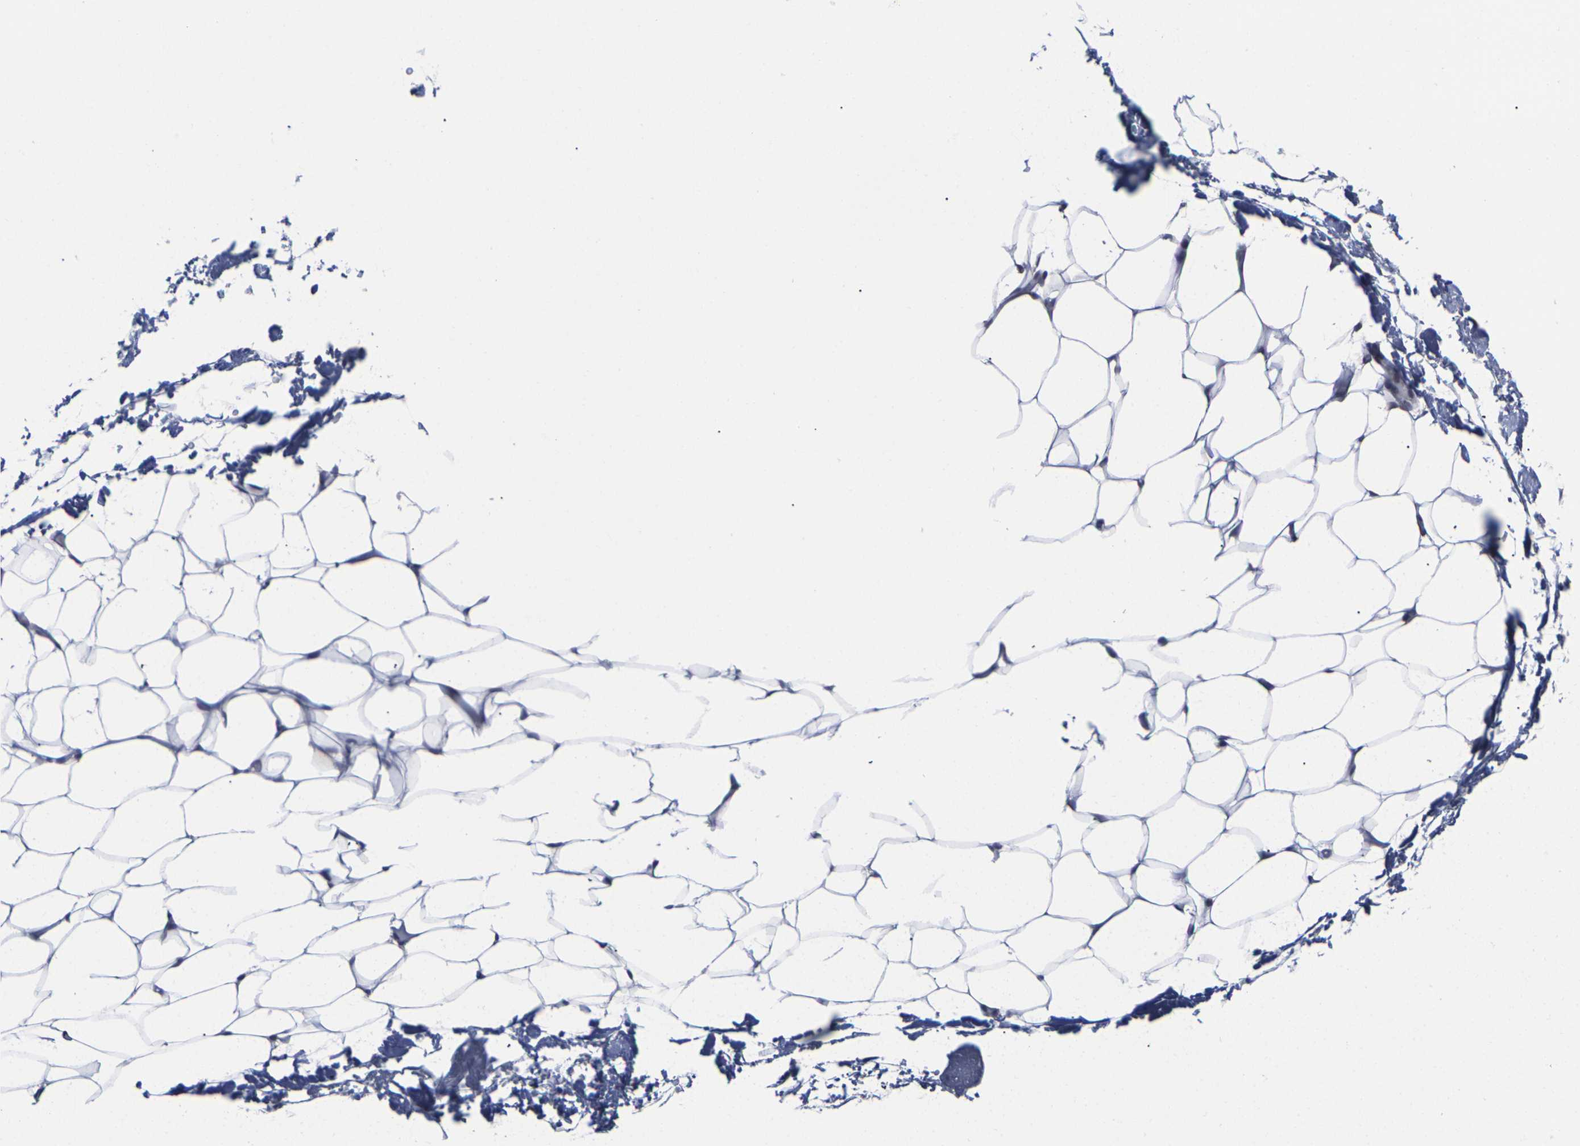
{"staining": {"intensity": "negative", "quantity": "none", "location": "none"}, "tissue": "adipose tissue", "cell_type": "Adipocytes", "image_type": "normal", "snomed": [{"axis": "morphology", "description": "Normal tissue, NOS"}, {"axis": "topography", "description": "Breast"}, {"axis": "topography", "description": "Adipose tissue"}], "caption": "Human adipose tissue stained for a protein using immunohistochemistry (IHC) demonstrates no positivity in adipocytes.", "gene": "MSANTD4", "patient": {"sex": "female", "age": 25}}